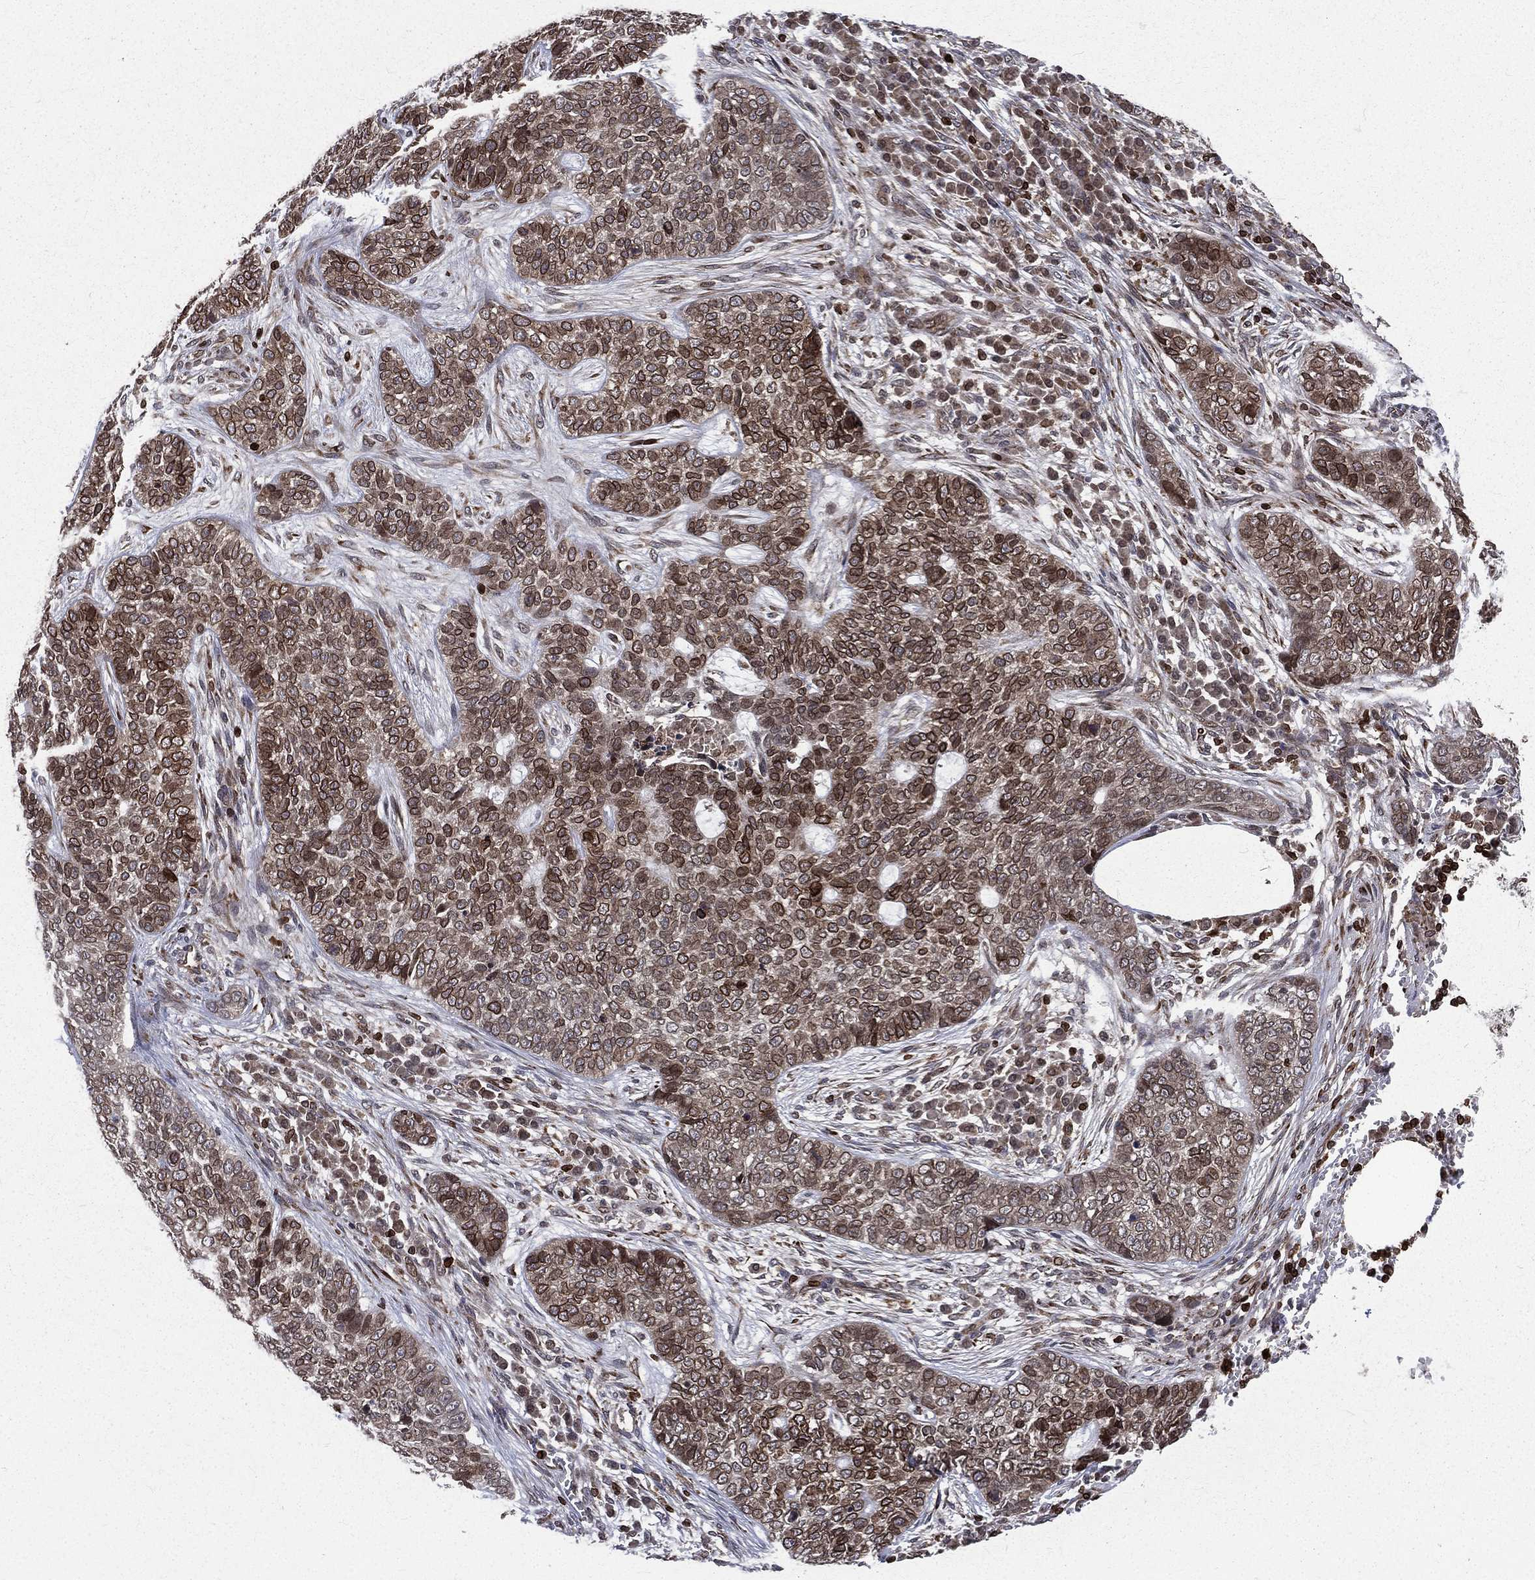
{"staining": {"intensity": "moderate", "quantity": ">75%", "location": "cytoplasmic/membranous,nuclear"}, "tissue": "skin cancer", "cell_type": "Tumor cells", "image_type": "cancer", "snomed": [{"axis": "morphology", "description": "Basal cell carcinoma"}, {"axis": "topography", "description": "Skin"}], "caption": "Moderate cytoplasmic/membranous and nuclear expression for a protein is identified in about >75% of tumor cells of skin cancer using IHC.", "gene": "LBR", "patient": {"sex": "female", "age": 69}}